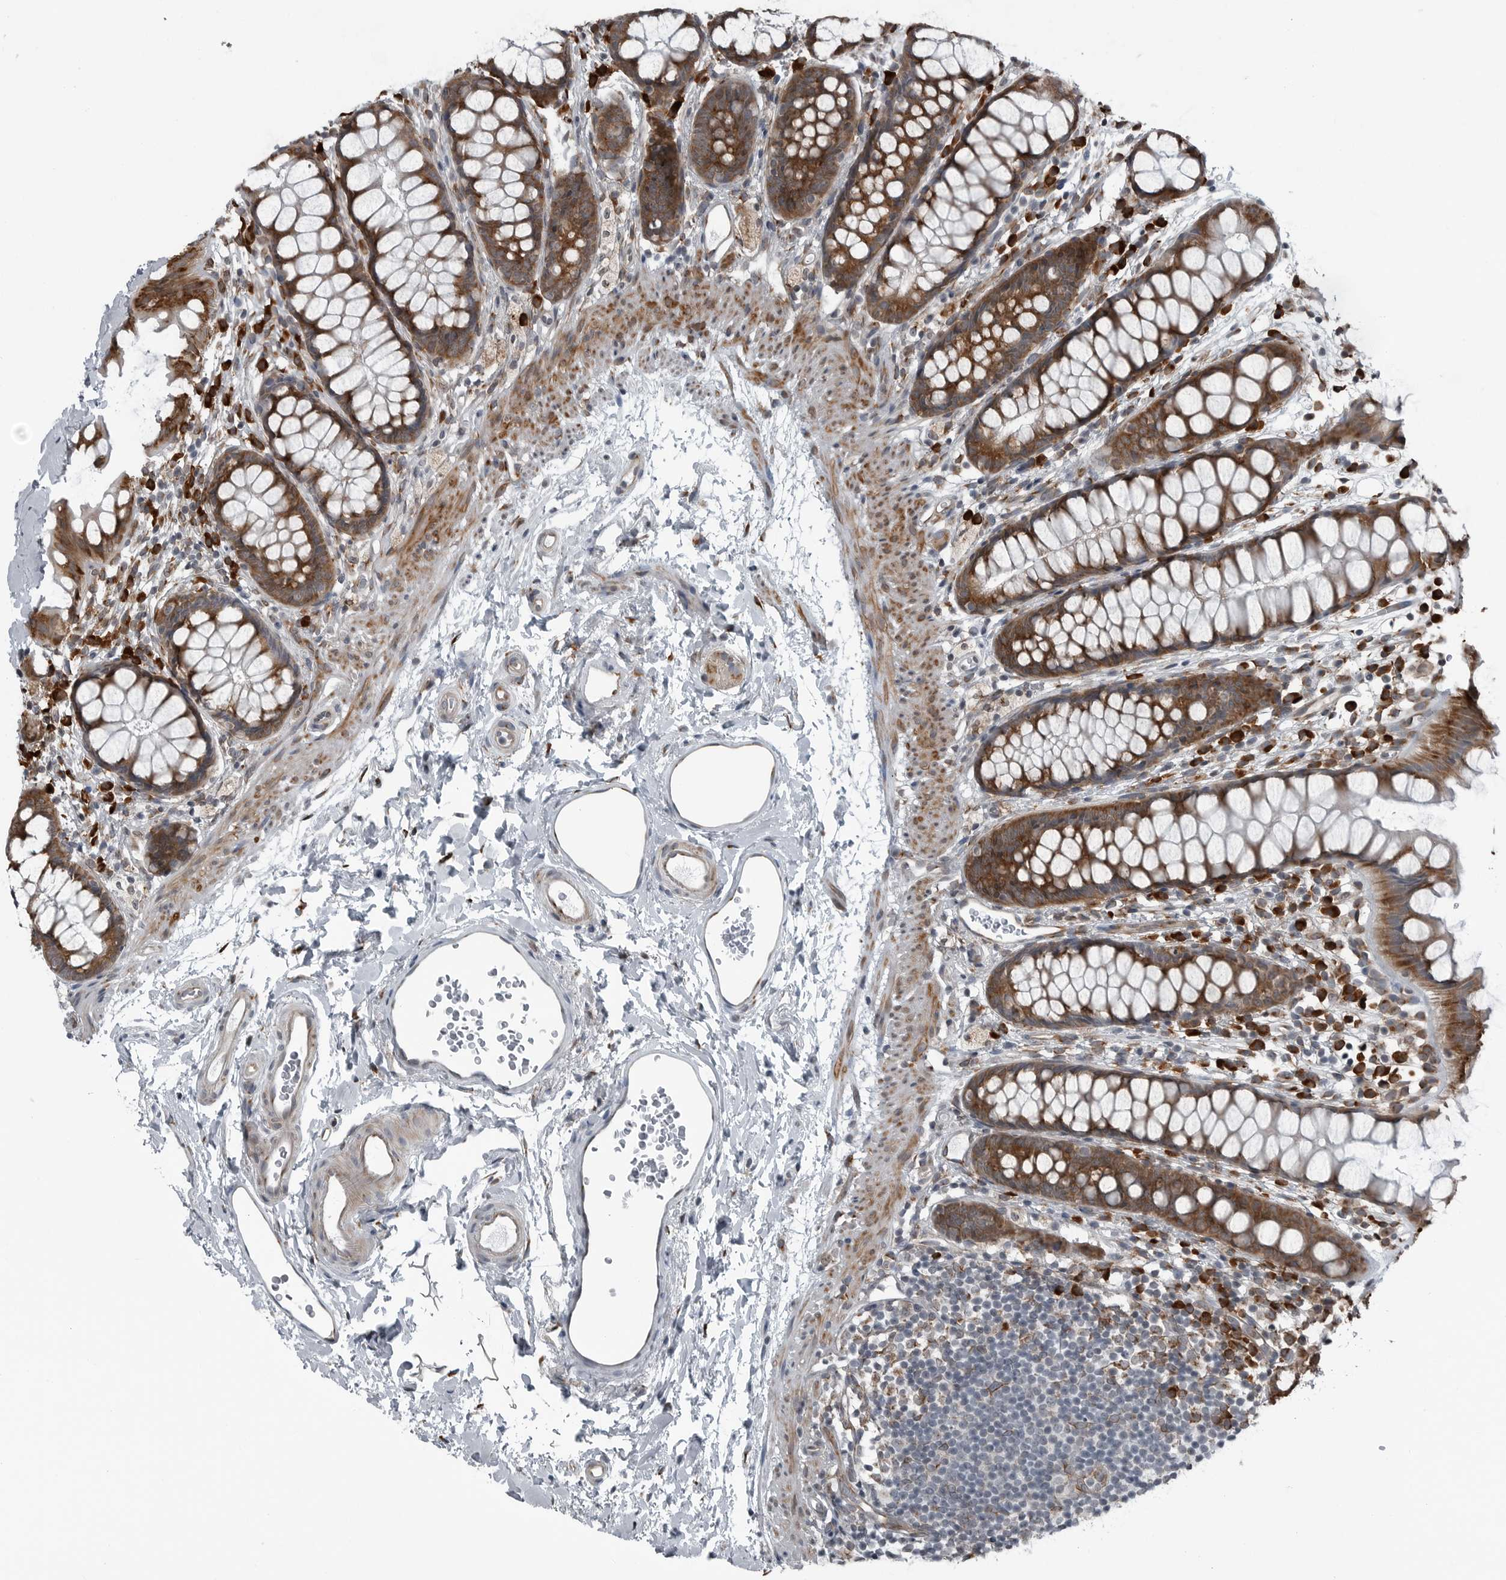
{"staining": {"intensity": "strong", "quantity": ">75%", "location": "cytoplasmic/membranous"}, "tissue": "rectum", "cell_type": "Glandular cells", "image_type": "normal", "snomed": [{"axis": "morphology", "description": "Normal tissue, NOS"}, {"axis": "topography", "description": "Rectum"}], "caption": "This is a histology image of immunohistochemistry staining of unremarkable rectum, which shows strong staining in the cytoplasmic/membranous of glandular cells.", "gene": "CEP85", "patient": {"sex": "female", "age": 65}}